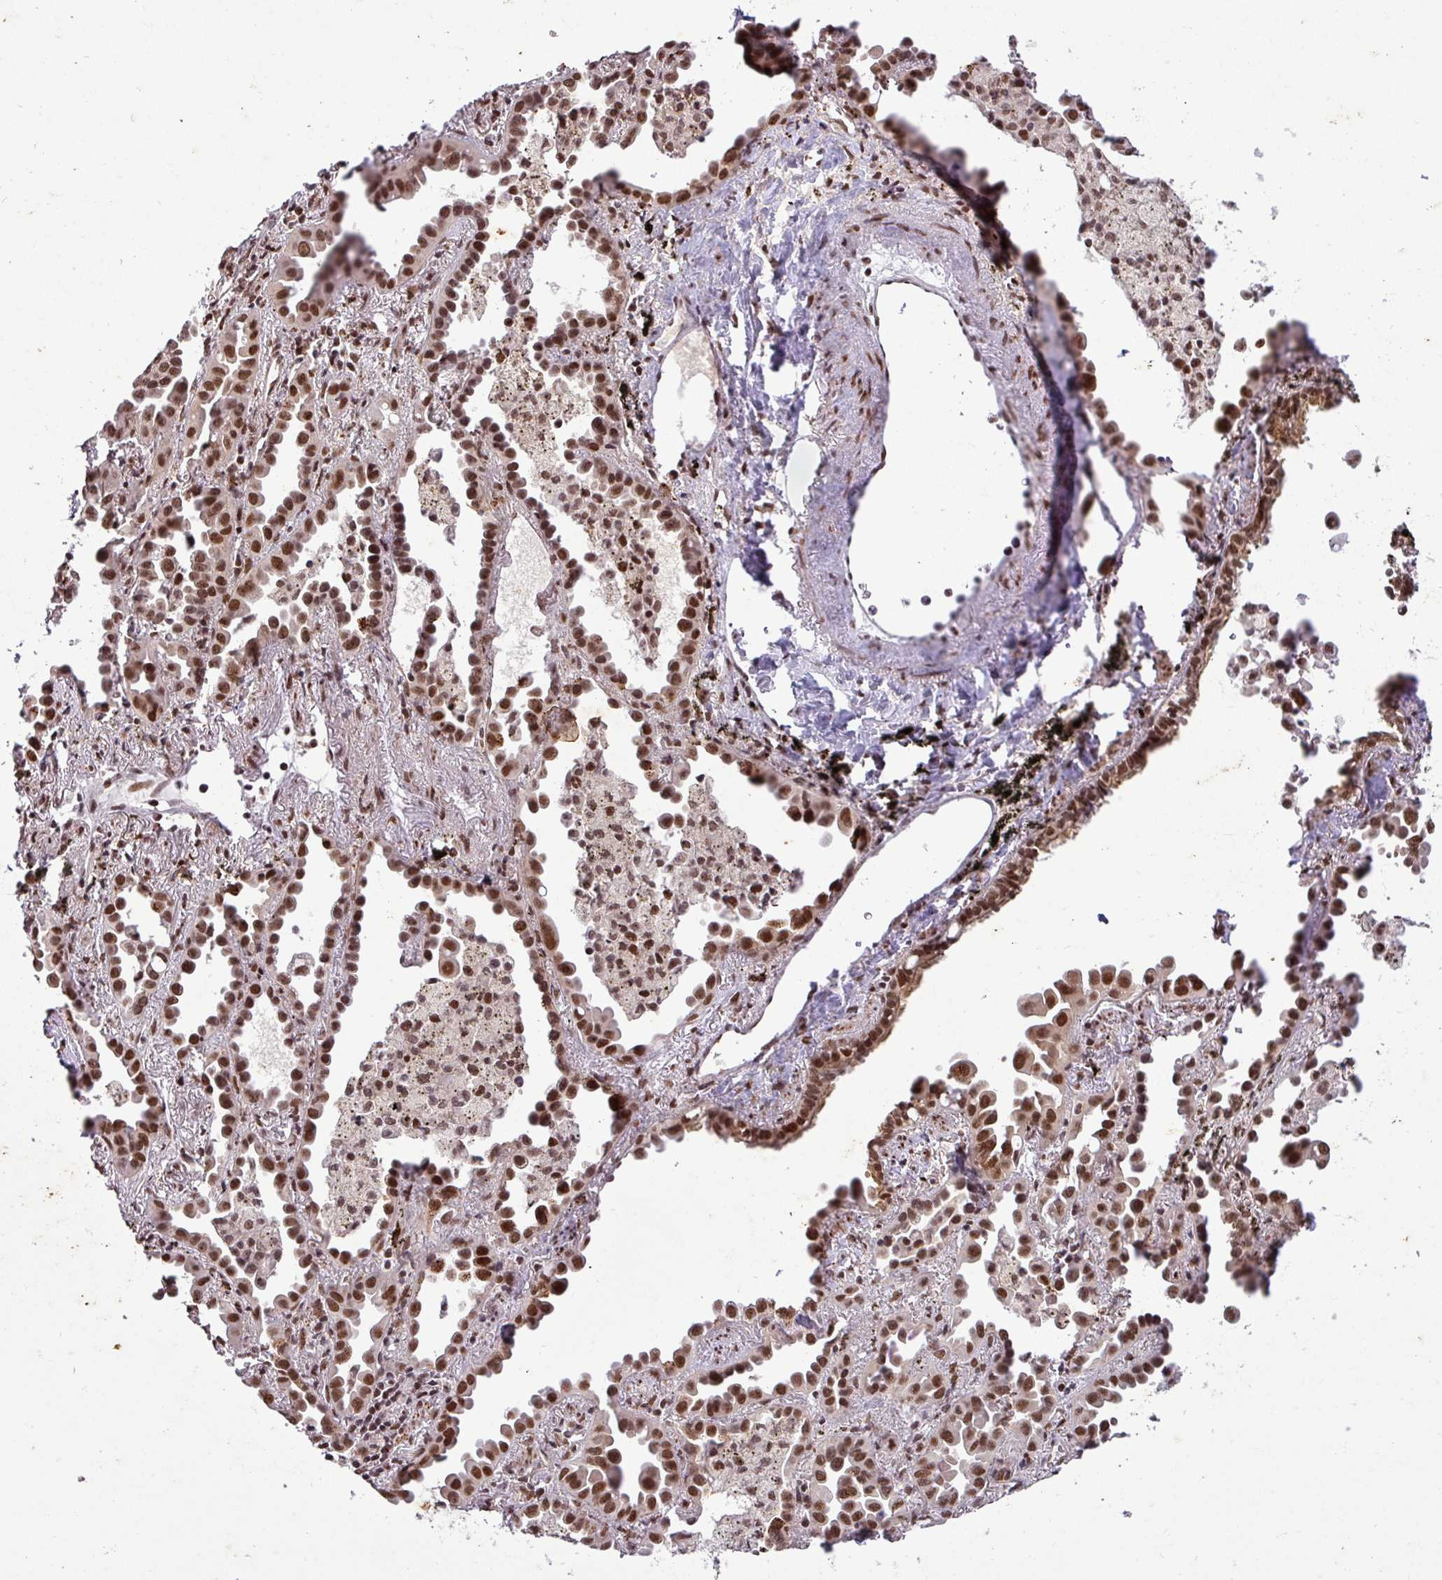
{"staining": {"intensity": "strong", "quantity": ">75%", "location": "nuclear"}, "tissue": "lung cancer", "cell_type": "Tumor cells", "image_type": "cancer", "snomed": [{"axis": "morphology", "description": "Adenocarcinoma, NOS"}, {"axis": "topography", "description": "Lung"}], "caption": "There is high levels of strong nuclear staining in tumor cells of adenocarcinoma (lung), as demonstrated by immunohistochemical staining (brown color).", "gene": "SRSF2", "patient": {"sex": "male", "age": 68}}